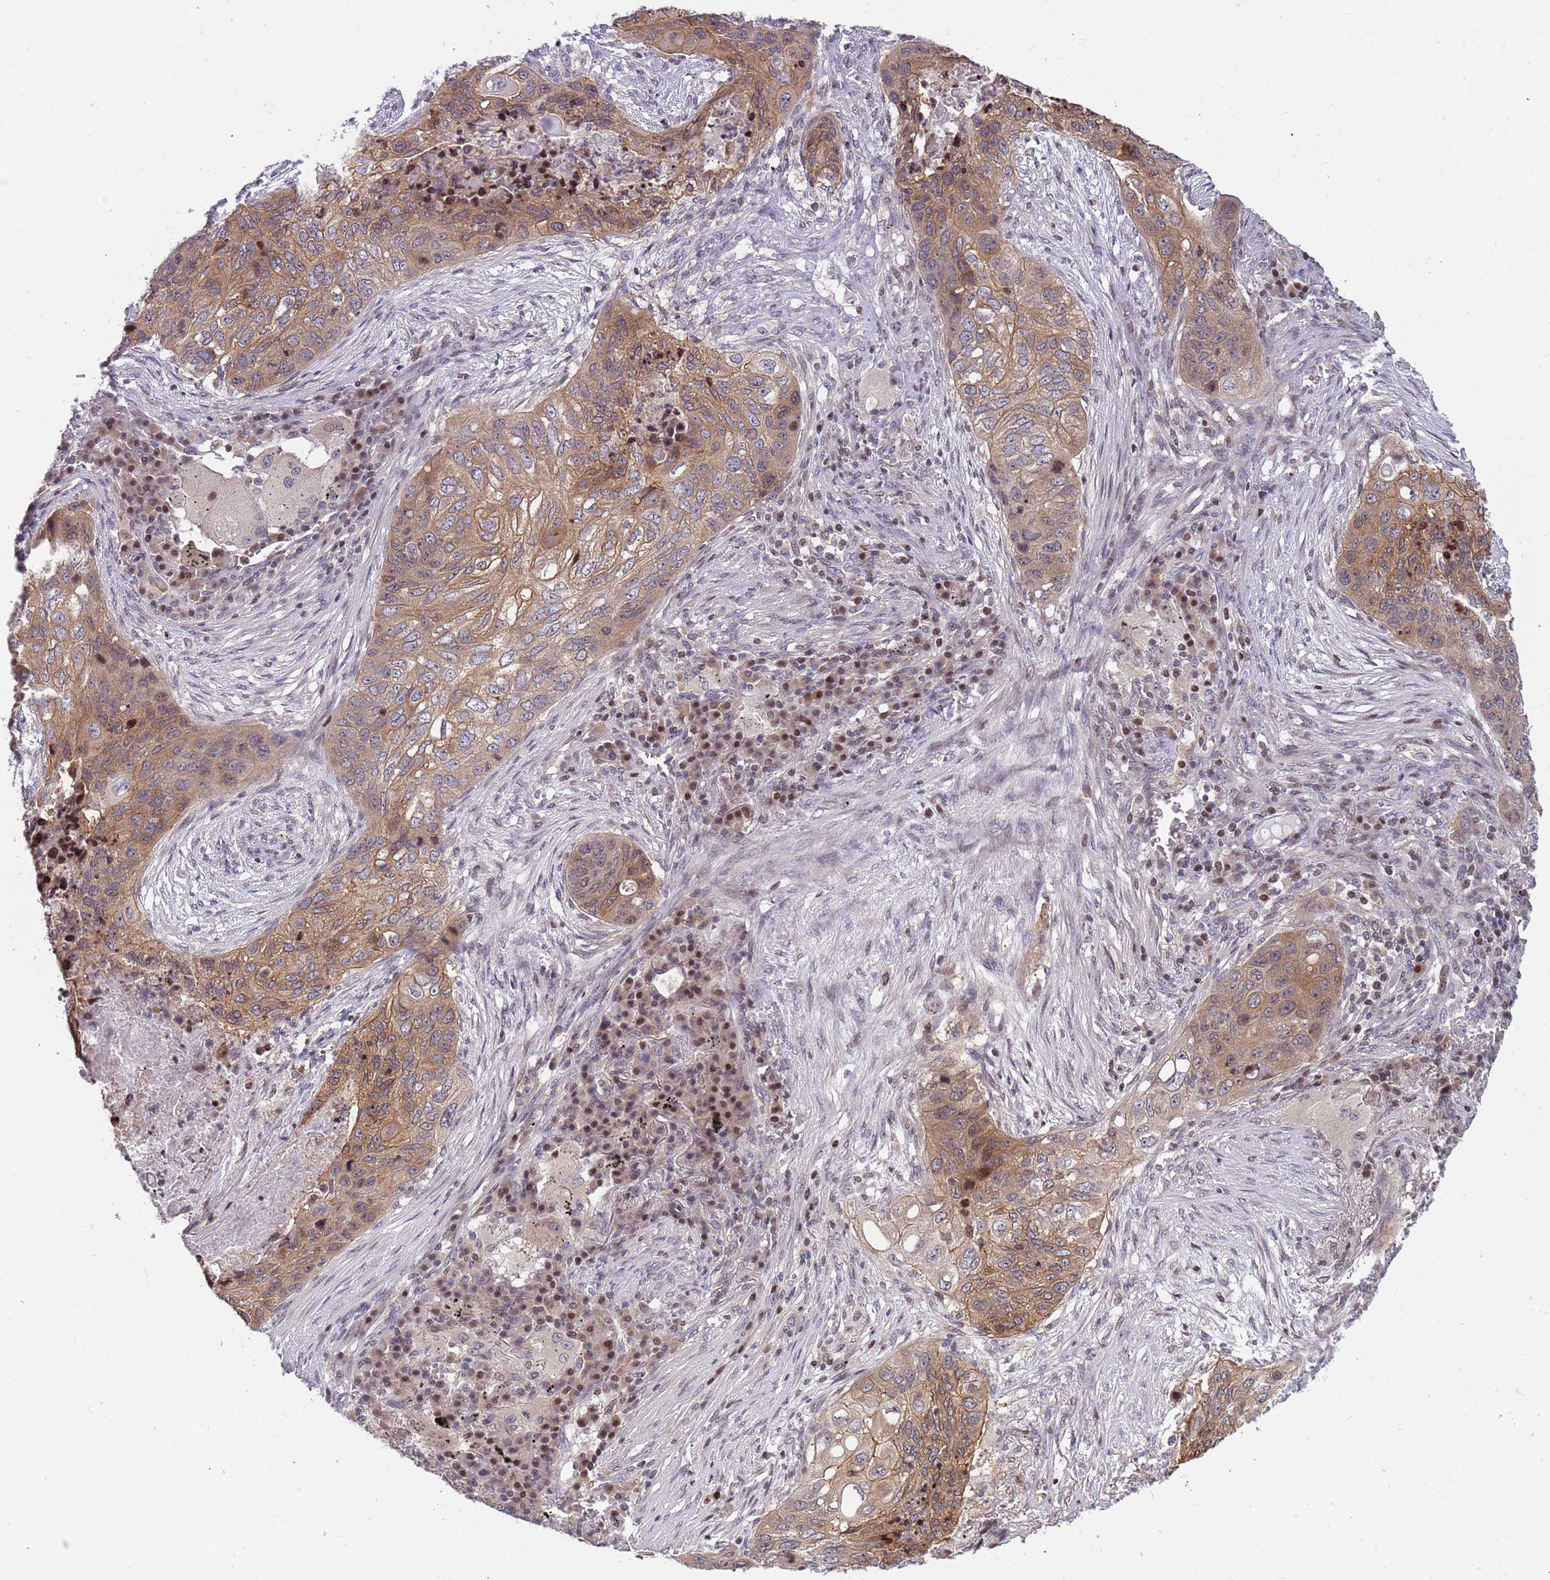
{"staining": {"intensity": "moderate", "quantity": ">75%", "location": "nuclear"}, "tissue": "lung cancer", "cell_type": "Tumor cells", "image_type": "cancer", "snomed": [{"axis": "morphology", "description": "Squamous cell carcinoma, NOS"}, {"axis": "topography", "description": "Lung"}], "caption": "DAB immunohistochemical staining of lung cancer shows moderate nuclear protein staining in approximately >75% of tumor cells.", "gene": "ARHGEF5", "patient": {"sex": "female", "age": 63}}